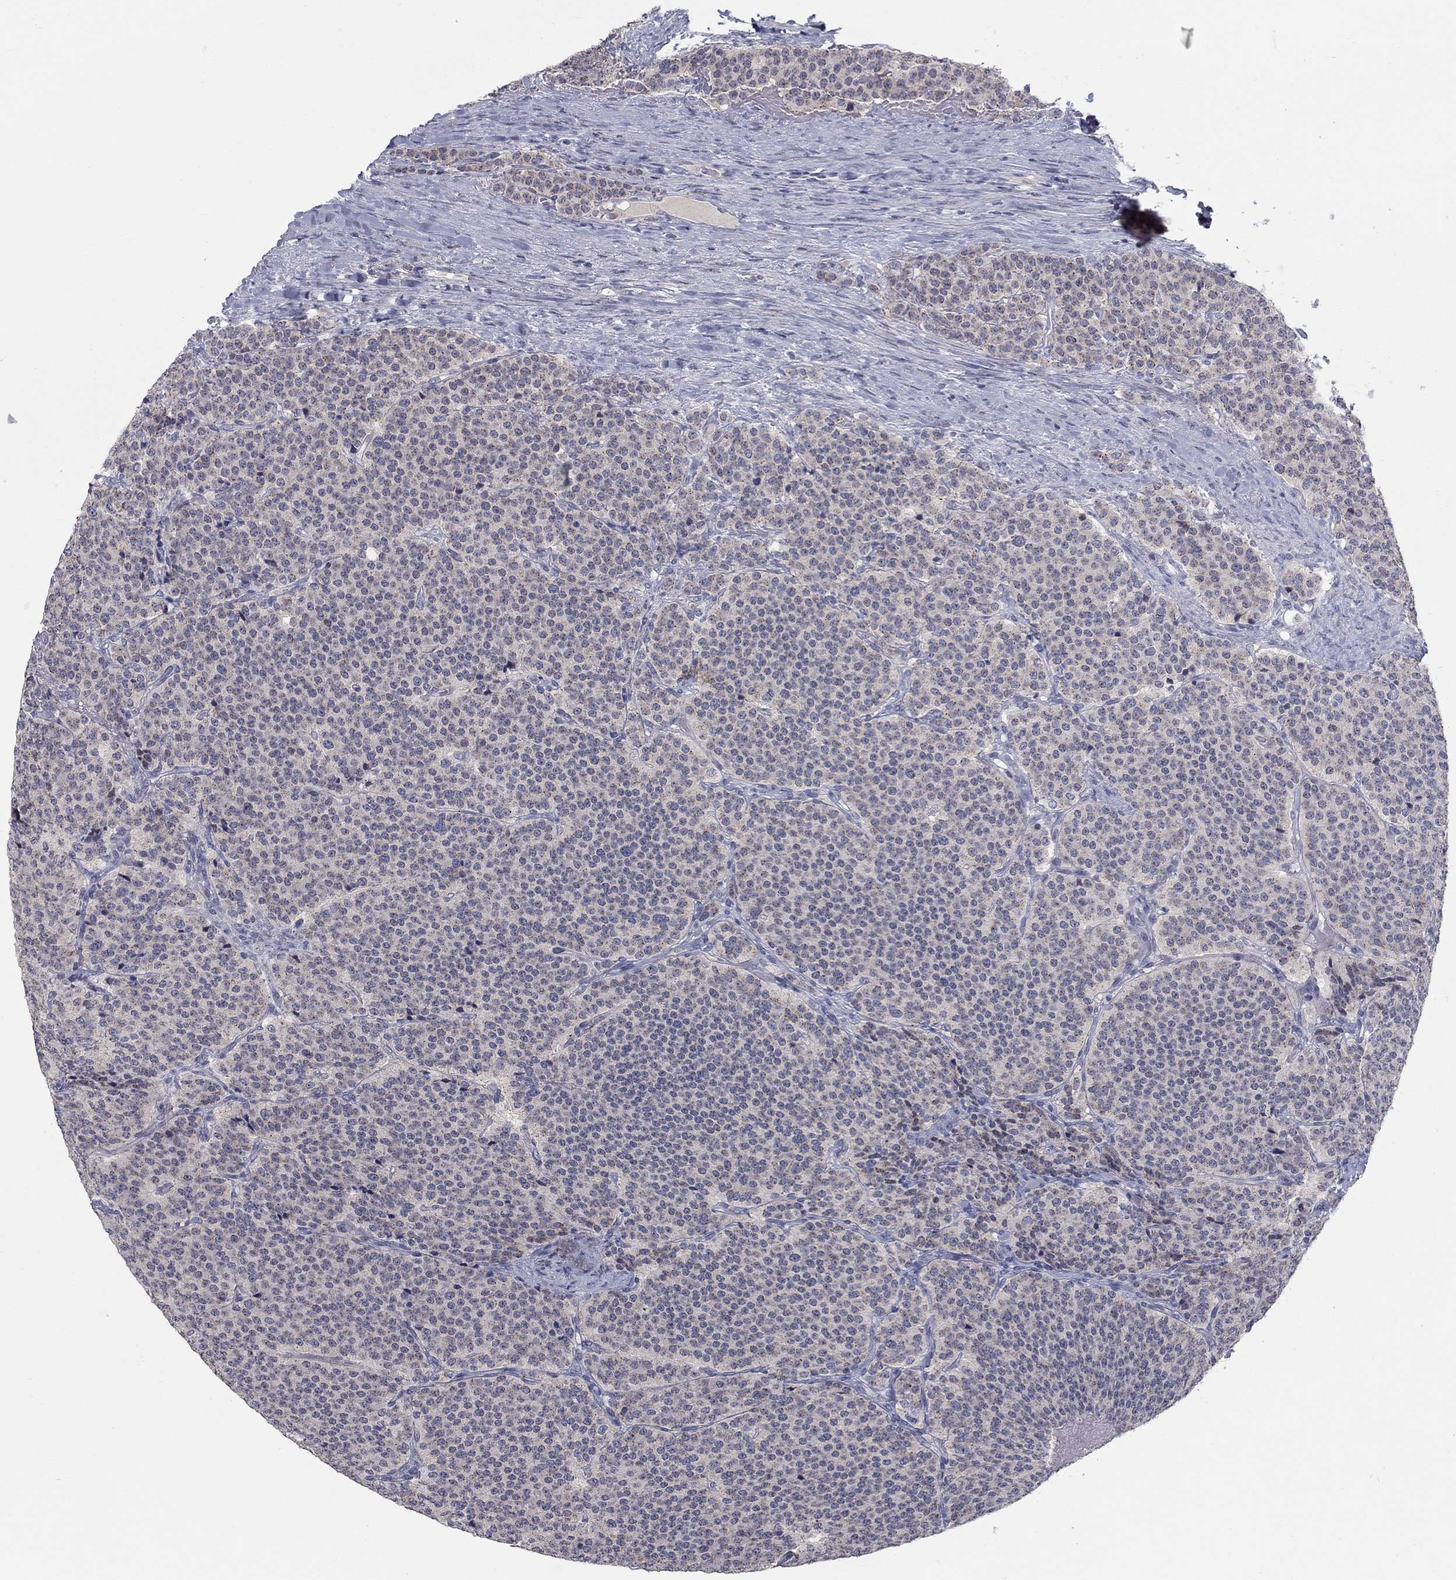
{"staining": {"intensity": "negative", "quantity": "none", "location": "none"}, "tissue": "carcinoid", "cell_type": "Tumor cells", "image_type": "cancer", "snomed": [{"axis": "morphology", "description": "Carcinoid, malignant, NOS"}, {"axis": "topography", "description": "Small intestine"}], "caption": "IHC photomicrograph of neoplastic tissue: human malignant carcinoid stained with DAB (3,3'-diaminobenzidine) exhibits no significant protein positivity in tumor cells. The staining was performed using DAB (3,3'-diaminobenzidine) to visualize the protein expression in brown, while the nuclei were stained in blue with hematoxylin (Magnification: 20x).", "gene": "PANK3", "patient": {"sex": "female", "age": 58}}